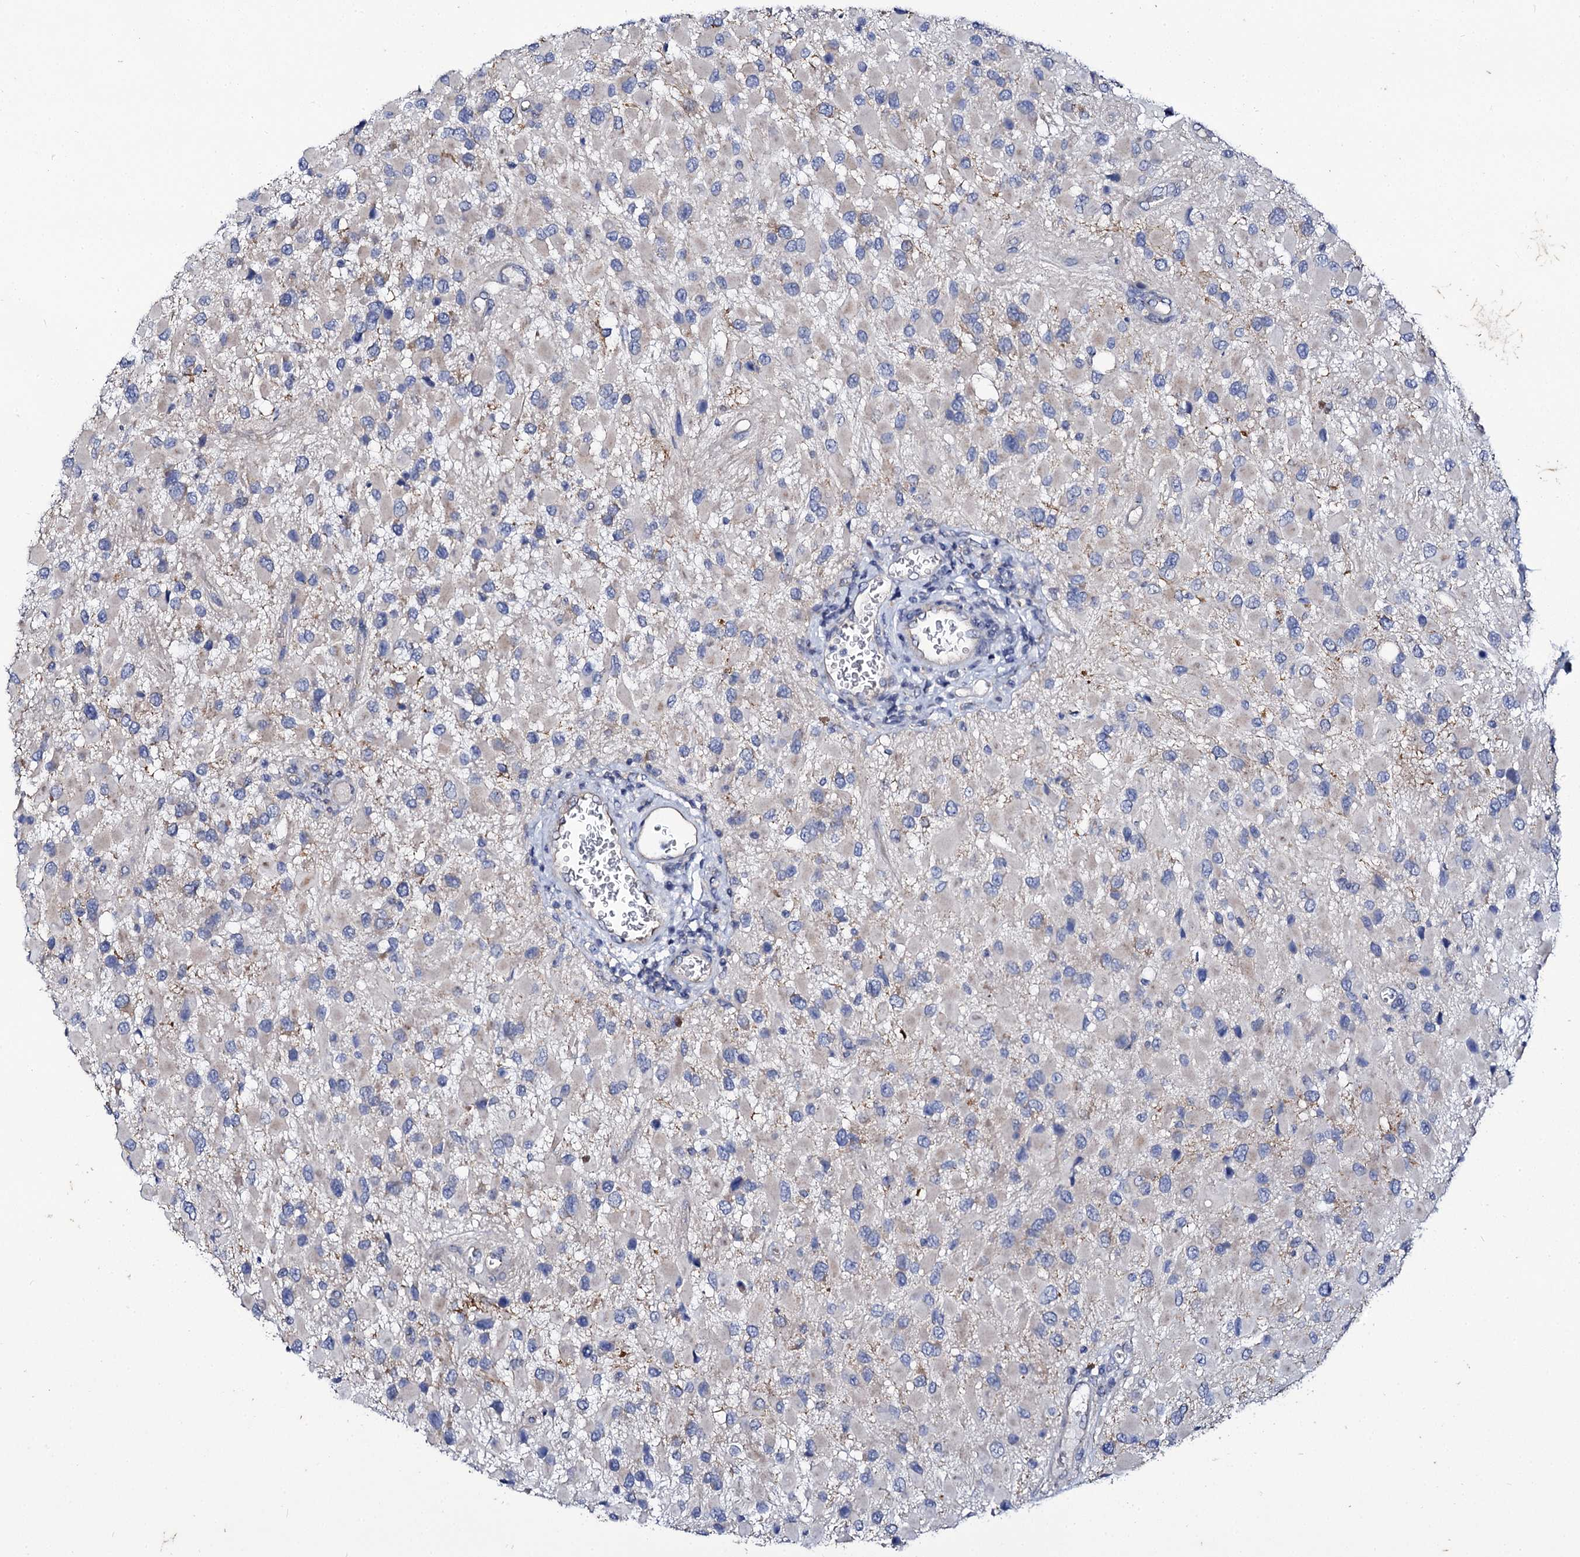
{"staining": {"intensity": "negative", "quantity": "none", "location": "none"}, "tissue": "glioma", "cell_type": "Tumor cells", "image_type": "cancer", "snomed": [{"axis": "morphology", "description": "Glioma, malignant, High grade"}, {"axis": "topography", "description": "Brain"}], "caption": "High magnification brightfield microscopy of glioma stained with DAB (3,3'-diaminobenzidine) (brown) and counterstained with hematoxylin (blue): tumor cells show no significant expression.", "gene": "PANX2", "patient": {"sex": "male", "age": 53}}